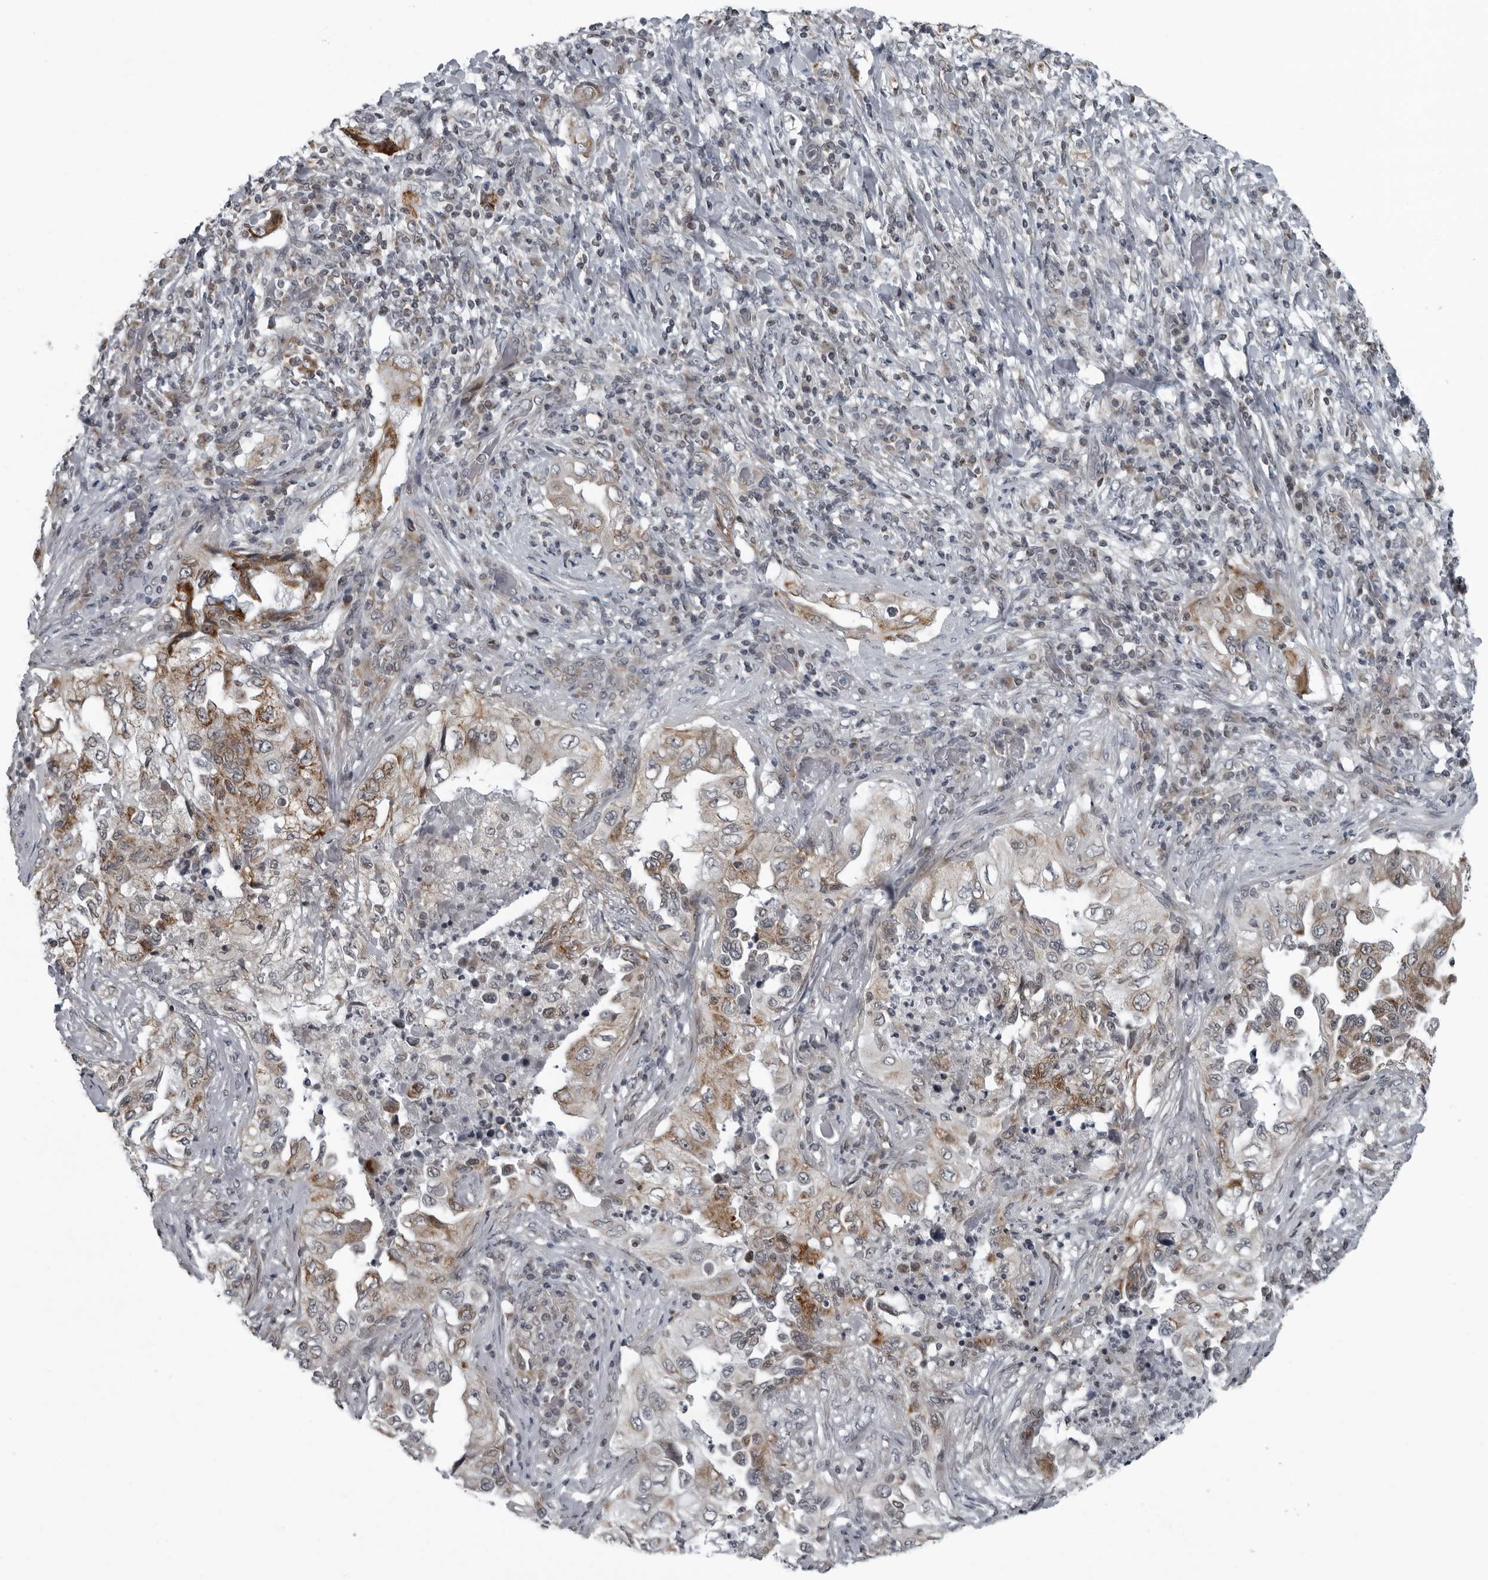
{"staining": {"intensity": "moderate", "quantity": ">75%", "location": "cytoplasmic/membranous"}, "tissue": "lung cancer", "cell_type": "Tumor cells", "image_type": "cancer", "snomed": [{"axis": "morphology", "description": "Adenocarcinoma, NOS"}, {"axis": "topography", "description": "Lung"}], "caption": "Immunohistochemical staining of human adenocarcinoma (lung) displays medium levels of moderate cytoplasmic/membranous staining in approximately >75% of tumor cells.", "gene": "RTCA", "patient": {"sex": "female", "age": 51}}